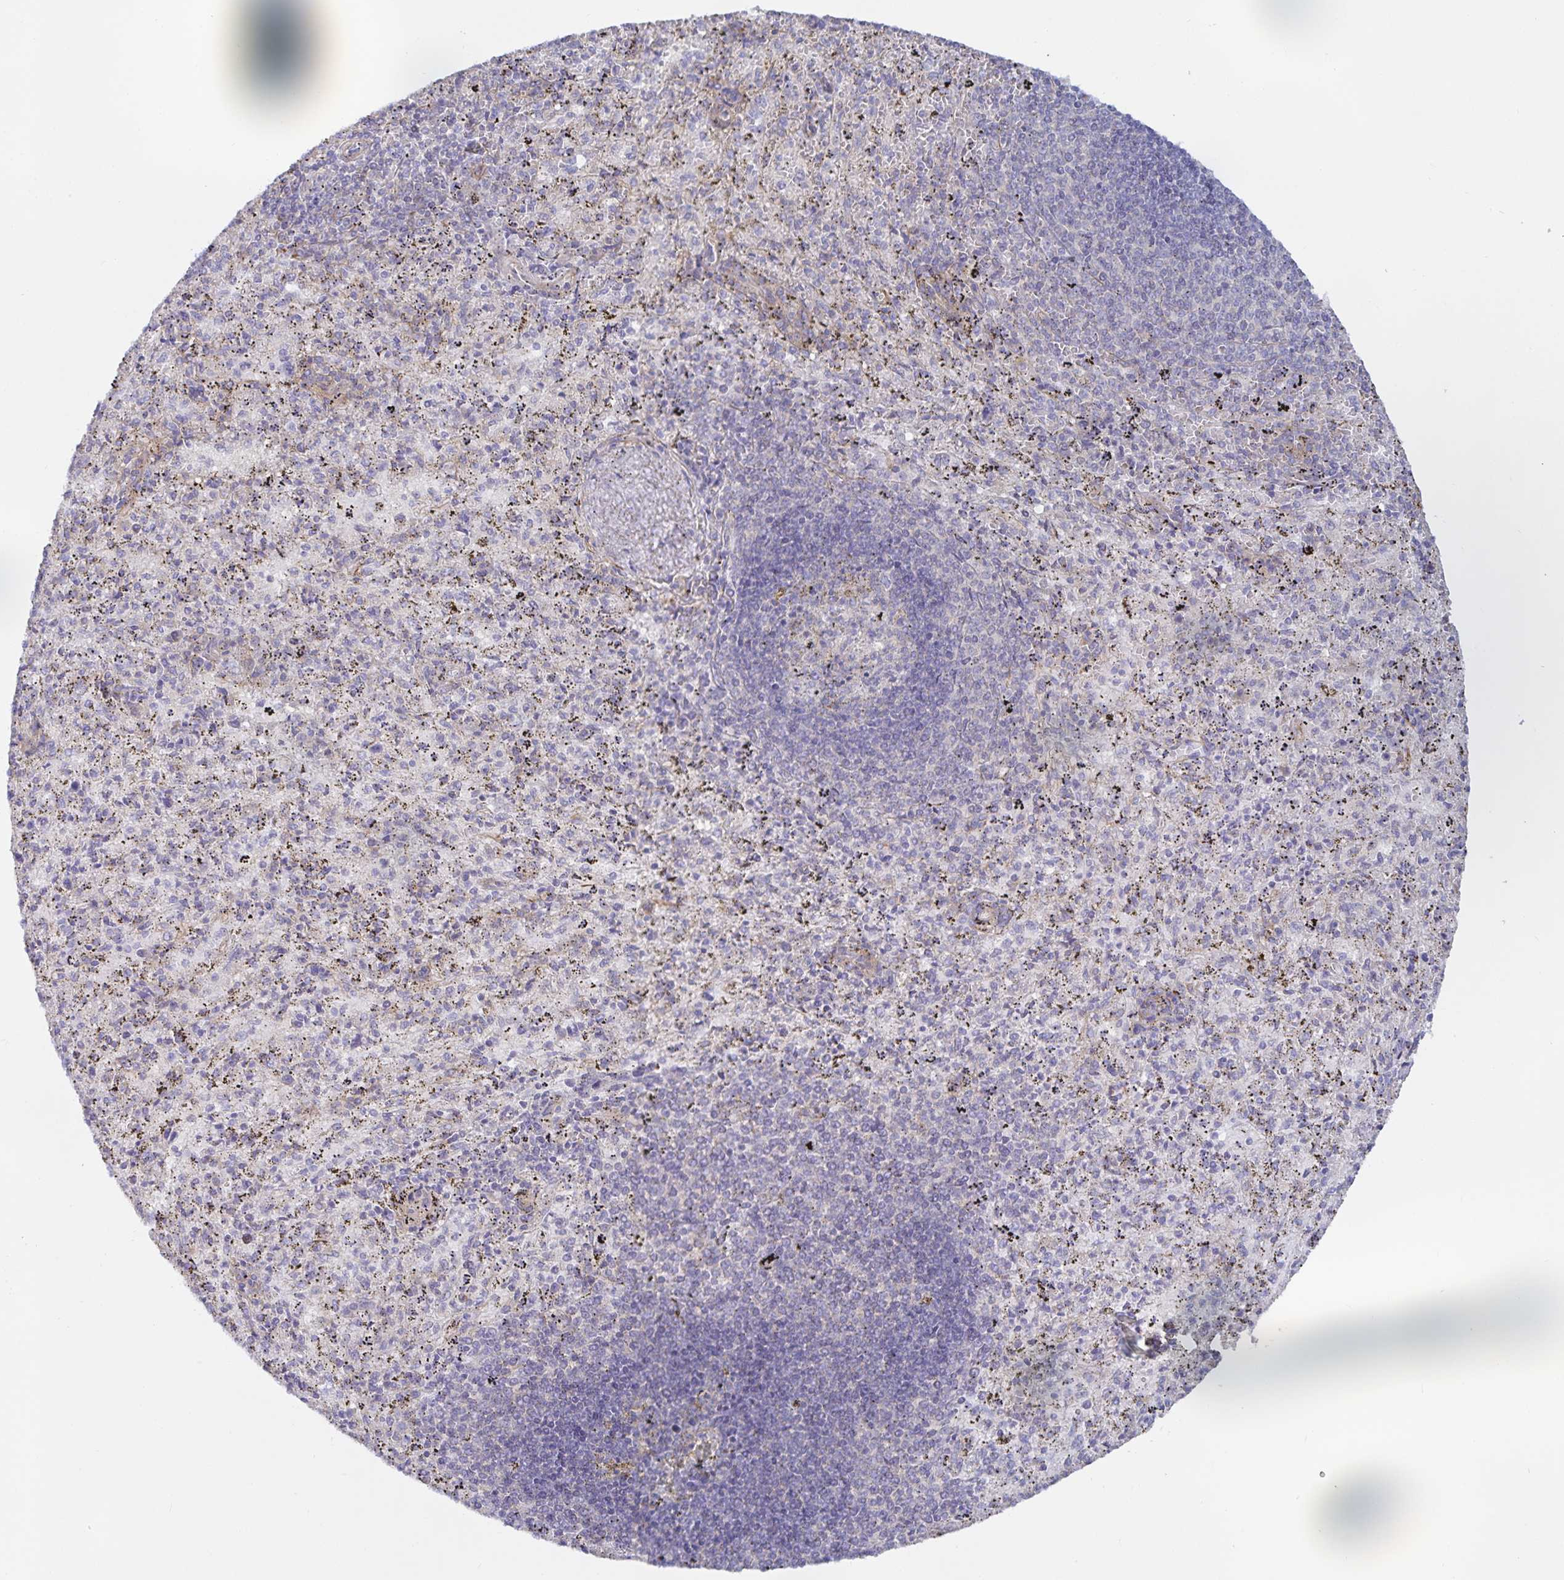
{"staining": {"intensity": "weak", "quantity": "<25%", "location": "cytoplasmic/membranous"}, "tissue": "spleen", "cell_type": "Cells in red pulp", "image_type": "normal", "snomed": [{"axis": "morphology", "description": "Normal tissue, NOS"}, {"axis": "topography", "description": "Spleen"}], "caption": "IHC photomicrograph of unremarkable spleen: human spleen stained with DAB (3,3'-diaminobenzidine) demonstrates no significant protein expression in cells in red pulp. Nuclei are stained in blue.", "gene": "METTL22", "patient": {"sex": "male", "age": 57}}